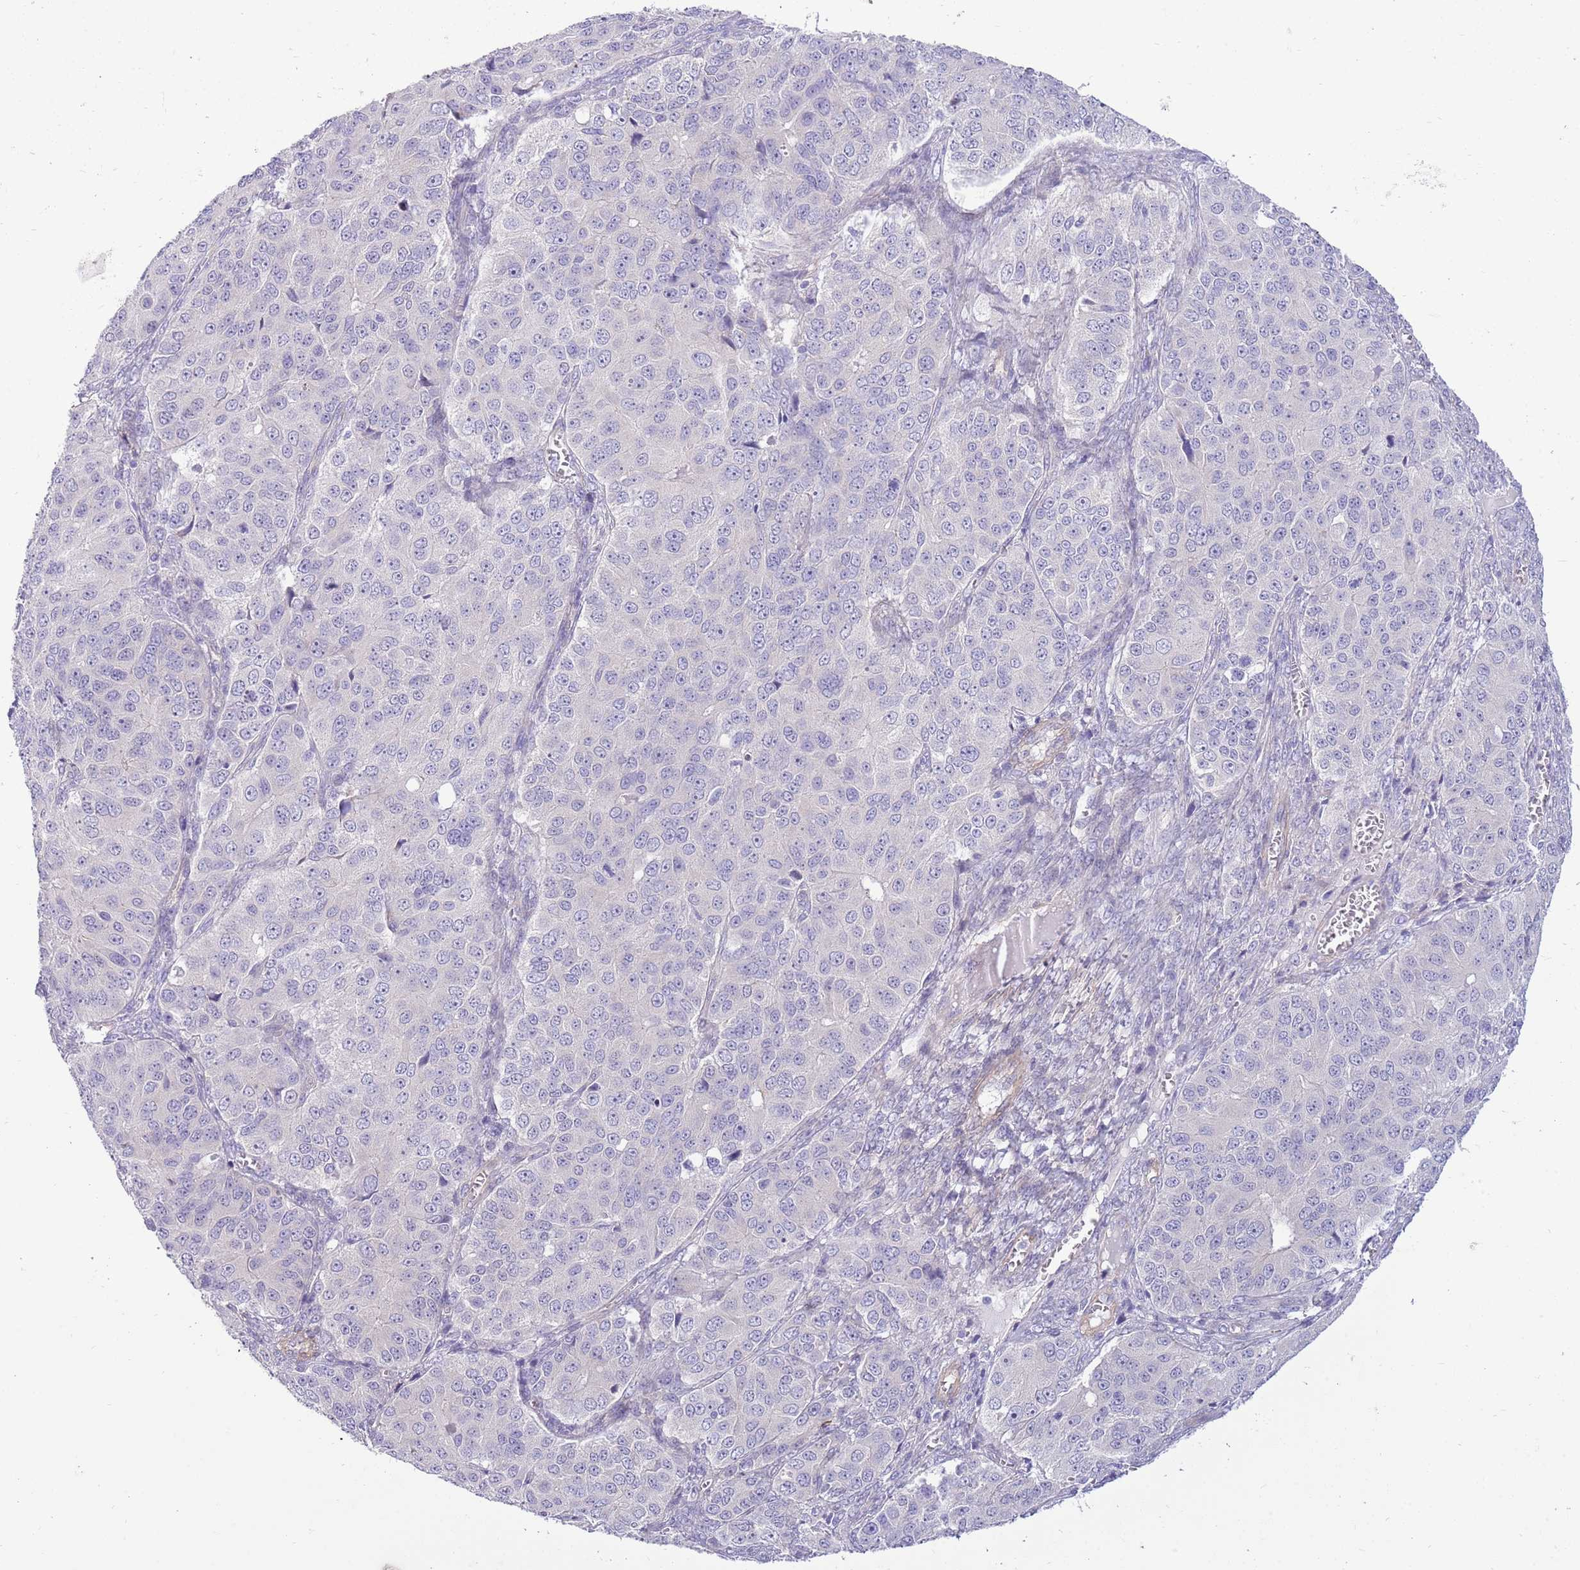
{"staining": {"intensity": "negative", "quantity": "none", "location": "none"}, "tissue": "ovarian cancer", "cell_type": "Tumor cells", "image_type": "cancer", "snomed": [{"axis": "morphology", "description": "Carcinoma, endometroid"}, {"axis": "topography", "description": "Ovary"}], "caption": "High power microscopy image of an immunohistochemistry histopathology image of ovarian cancer, revealing no significant expression in tumor cells.", "gene": "ZC4H2", "patient": {"sex": "female", "age": 51}}